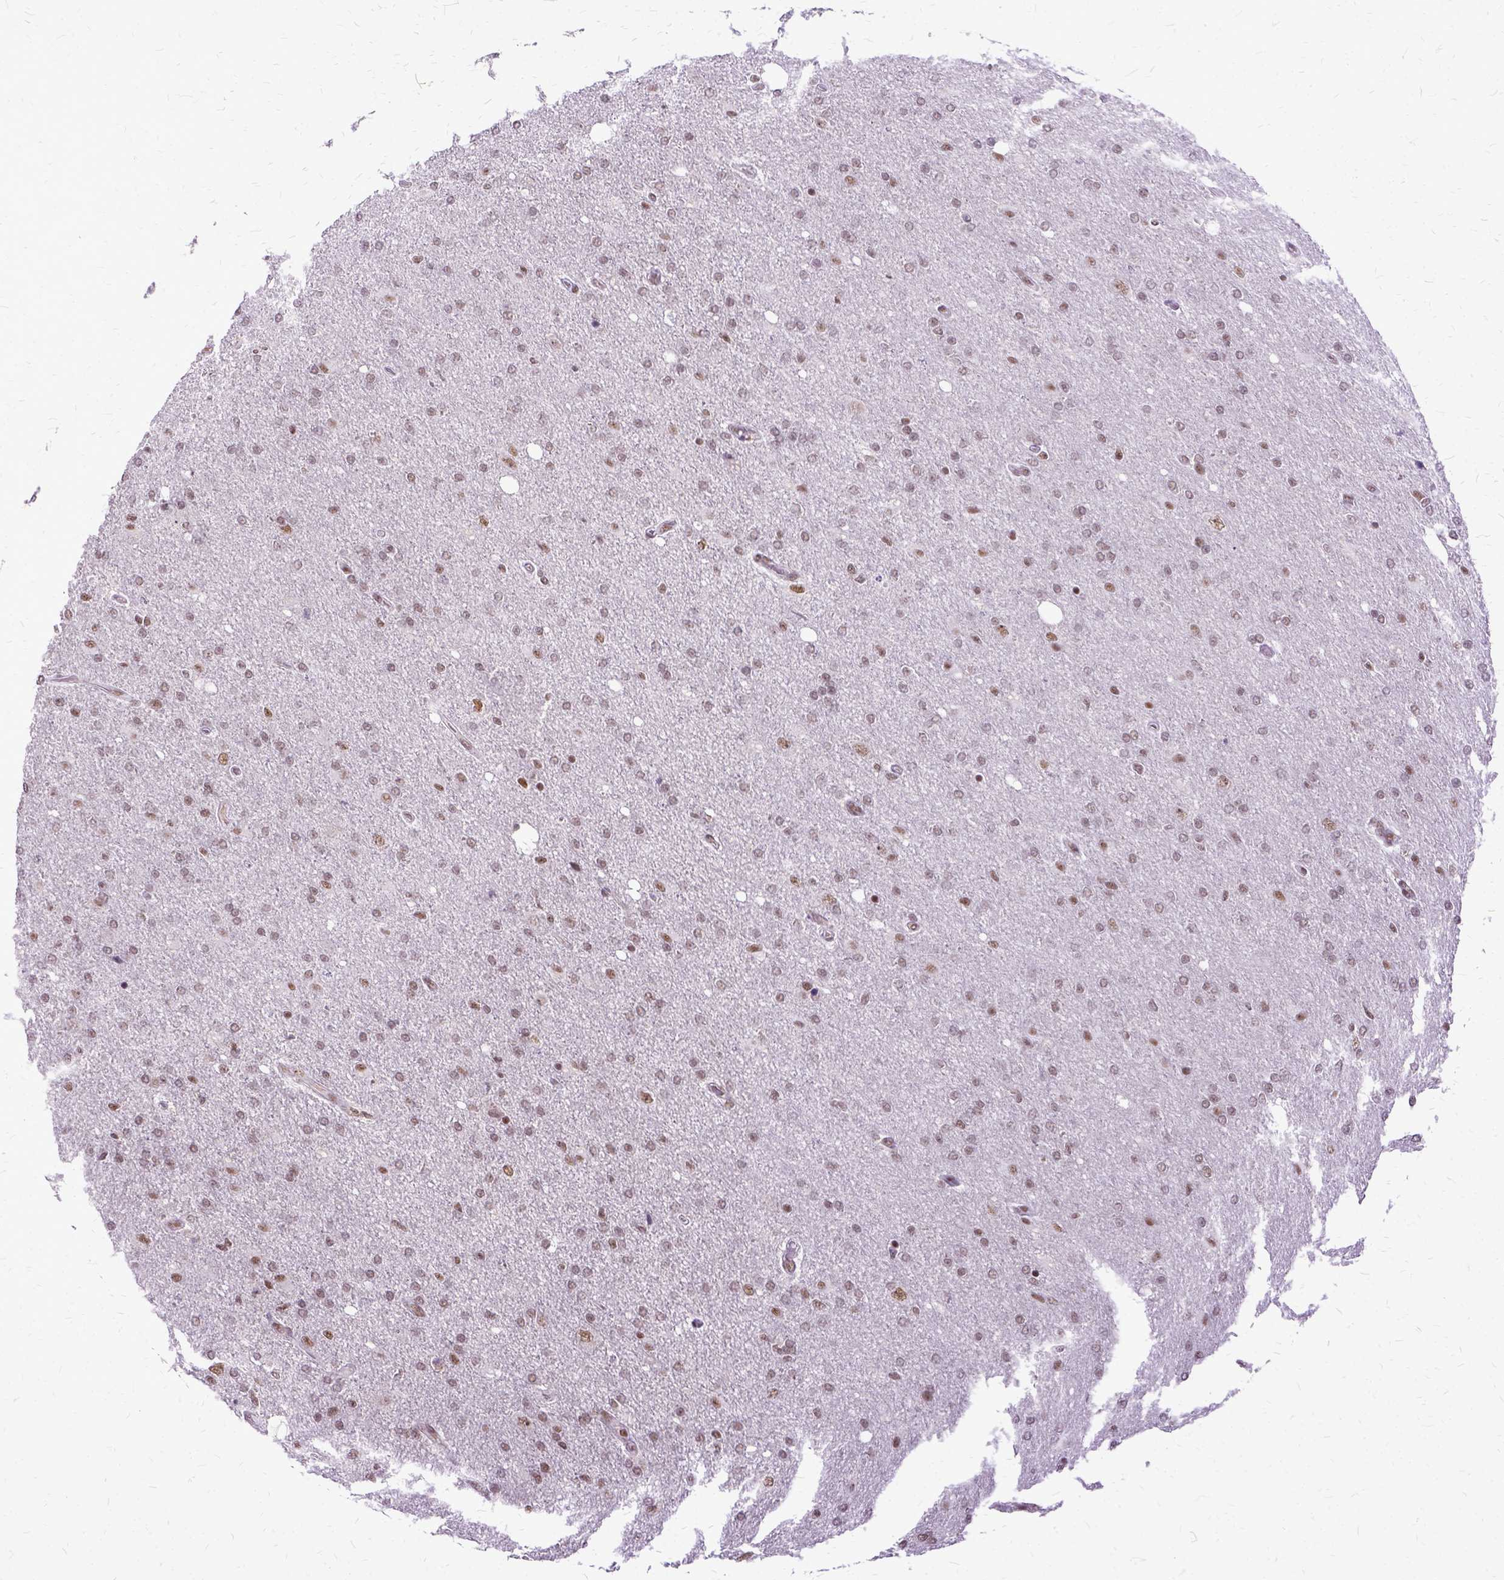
{"staining": {"intensity": "weak", "quantity": ">75%", "location": "nuclear"}, "tissue": "glioma", "cell_type": "Tumor cells", "image_type": "cancer", "snomed": [{"axis": "morphology", "description": "Glioma, malignant, High grade"}, {"axis": "topography", "description": "Cerebral cortex"}], "caption": "Malignant glioma (high-grade) tissue displays weak nuclear expression in about >75% of tumor cells, visualized by immunohistochemistry.", "gene": "SETD1A", "patient": {"sex": "male", "age": 70}}